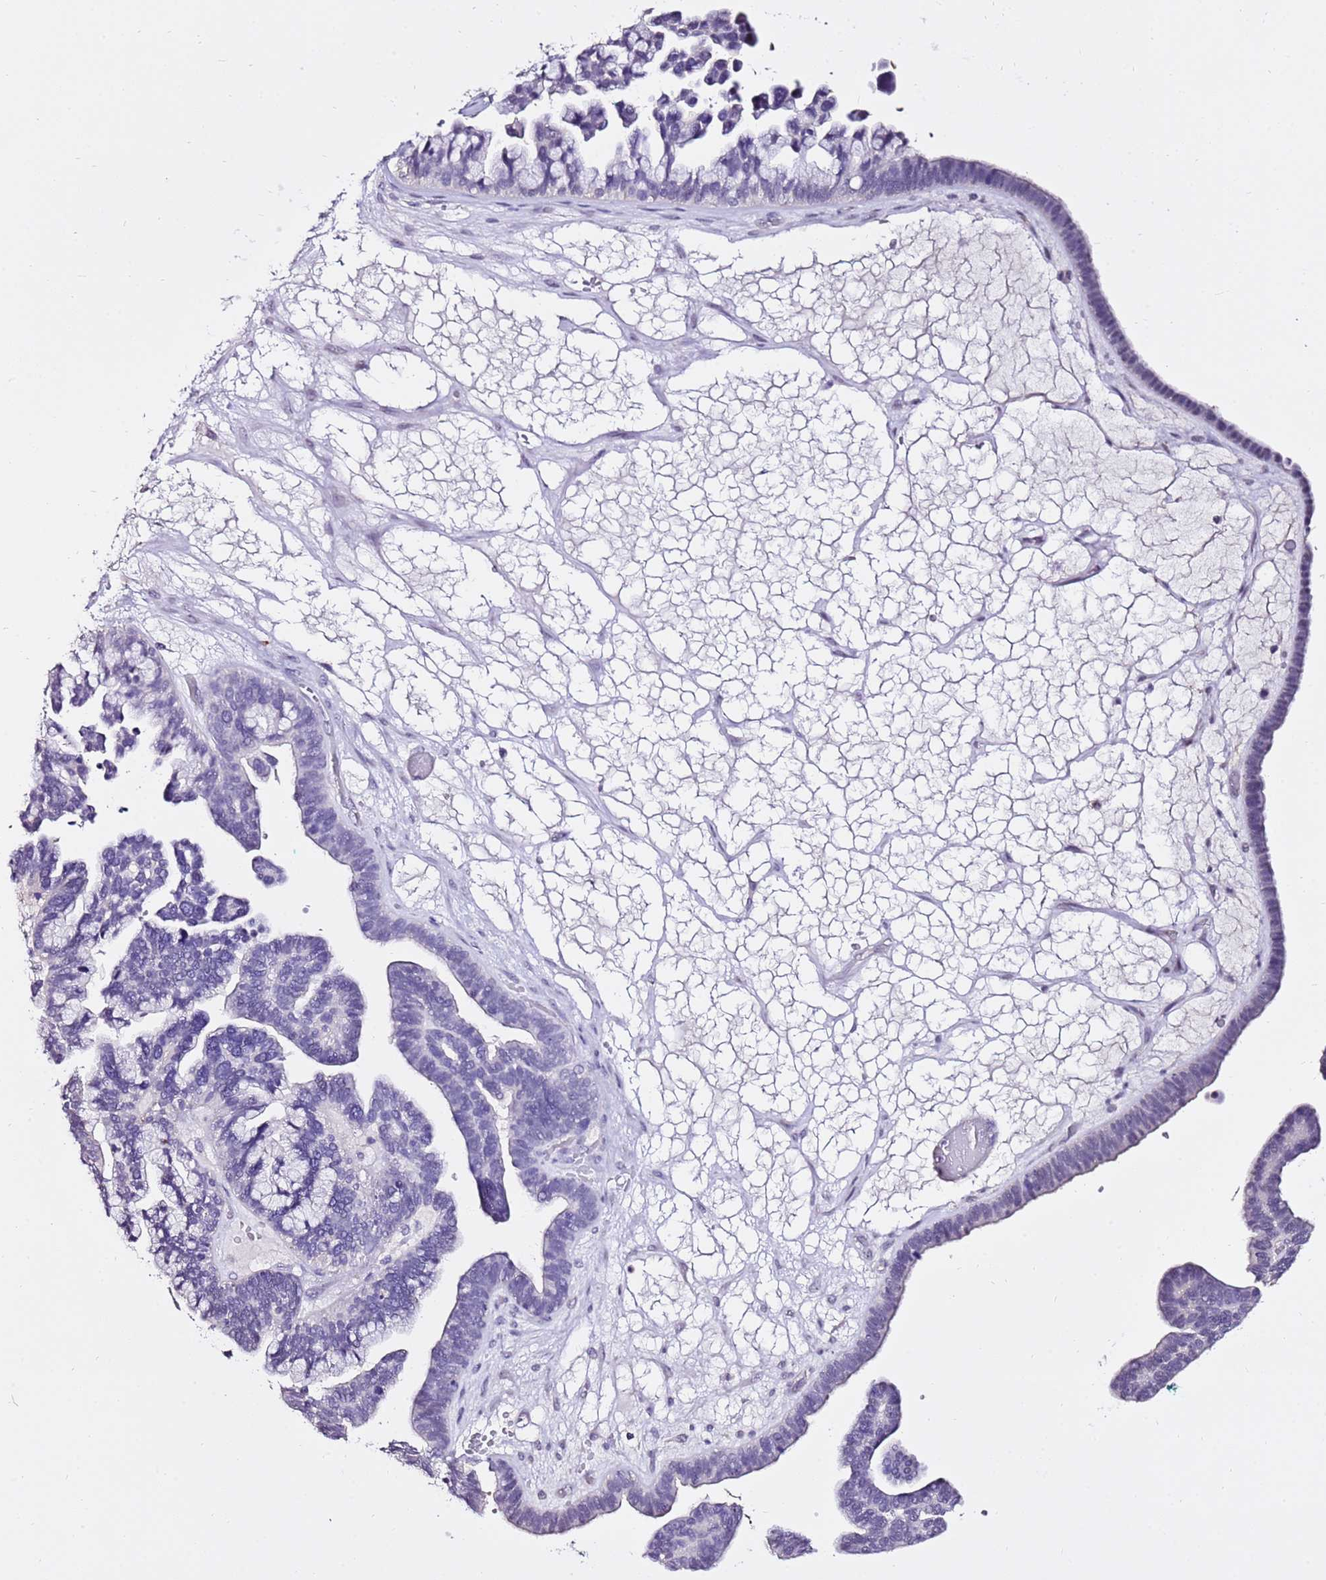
{"staining": {"intensity": "negative", "quantity": "none", "location": "none"}, "tissue": "ovarian cancer", "cell_type": "Tumor cells", "image_type": "cancer", "snomed": [{"axis": "morphology", "description": "Cystadenocarcinoma, serous, NOS"}, {"axis": "topography", "description": "Ovary"}], "caption": "Immunohistochemical staining of human ovarian cancer shows no significant staining in tumor cells. (Brightfield microscopy of DAB immunohistochemistry at high magnification).", "gene": "ART5", "patient": {"sex": "female", "age": 56}}